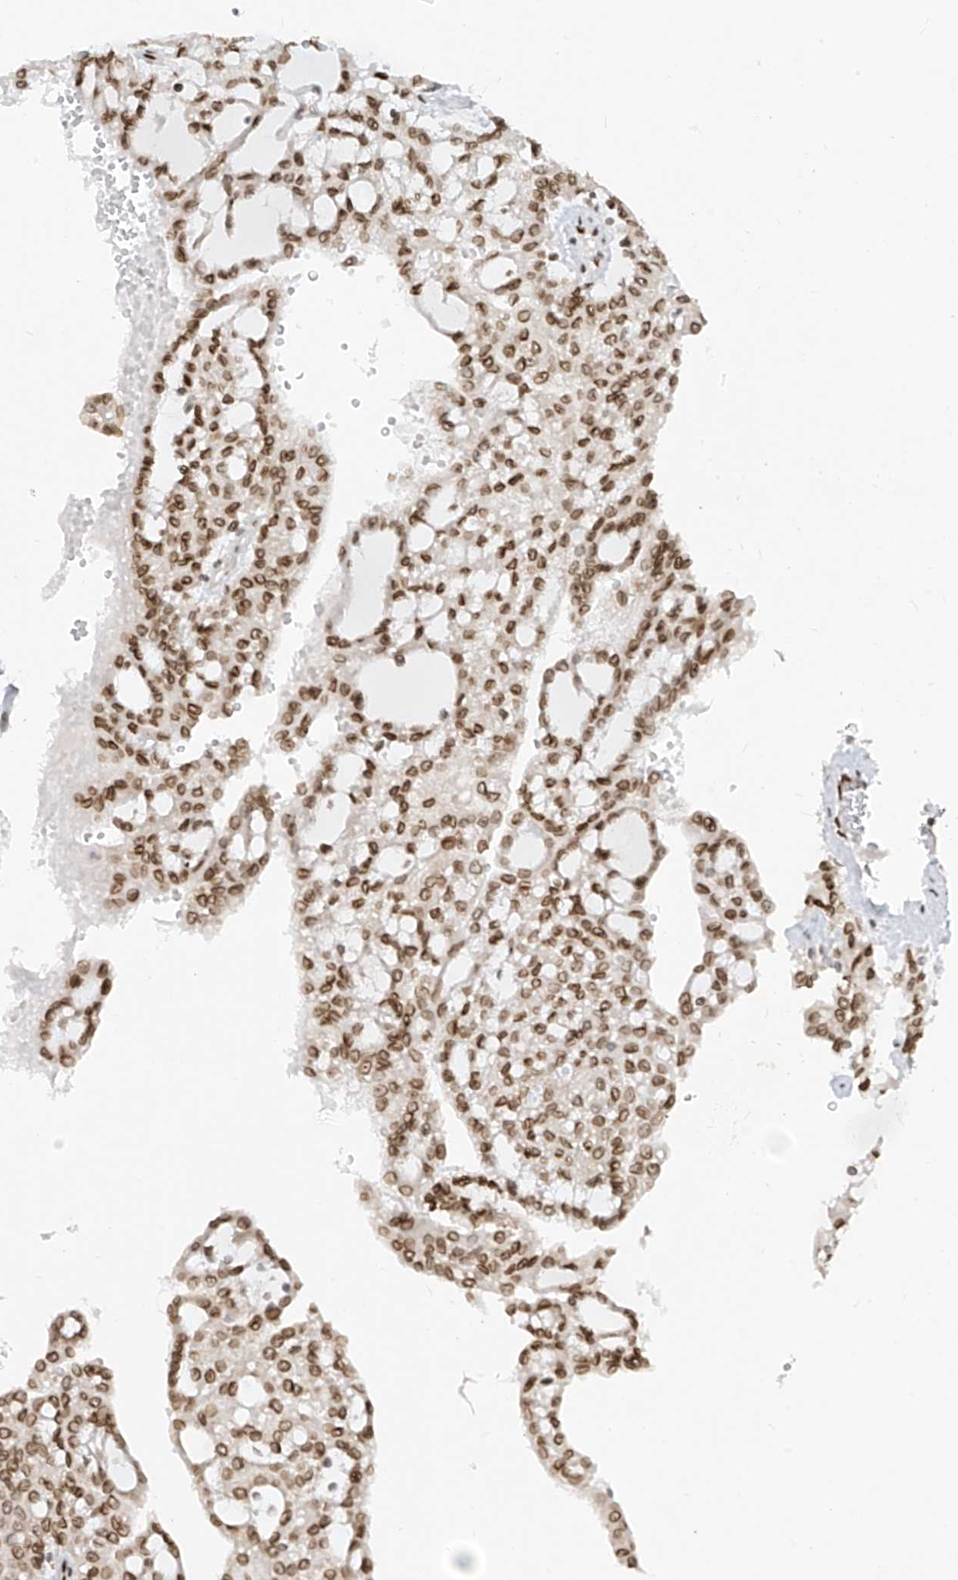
{"staining": {"intensity": "moderate", "quantity": ">75%", "location": "cytoplasmic/membranous,nuclear"}, "tissue": "renal cancer", "cell_type": "Tumor cells", "image_type": "cancer", "snomed": [{"axis": "morphology", "description": "Adenocarcinoma, NOS"}, {"axis": "topography", "description": "Kidney"}], "caption": "The immunohistochemical stain labels moderate cytoplasmic/membranous and nuclear staining in tumor cells of adenocarcinoma (renal) tissue.", "gene": "SAMD15", "patient": {"sex": "male", "age": 63}}